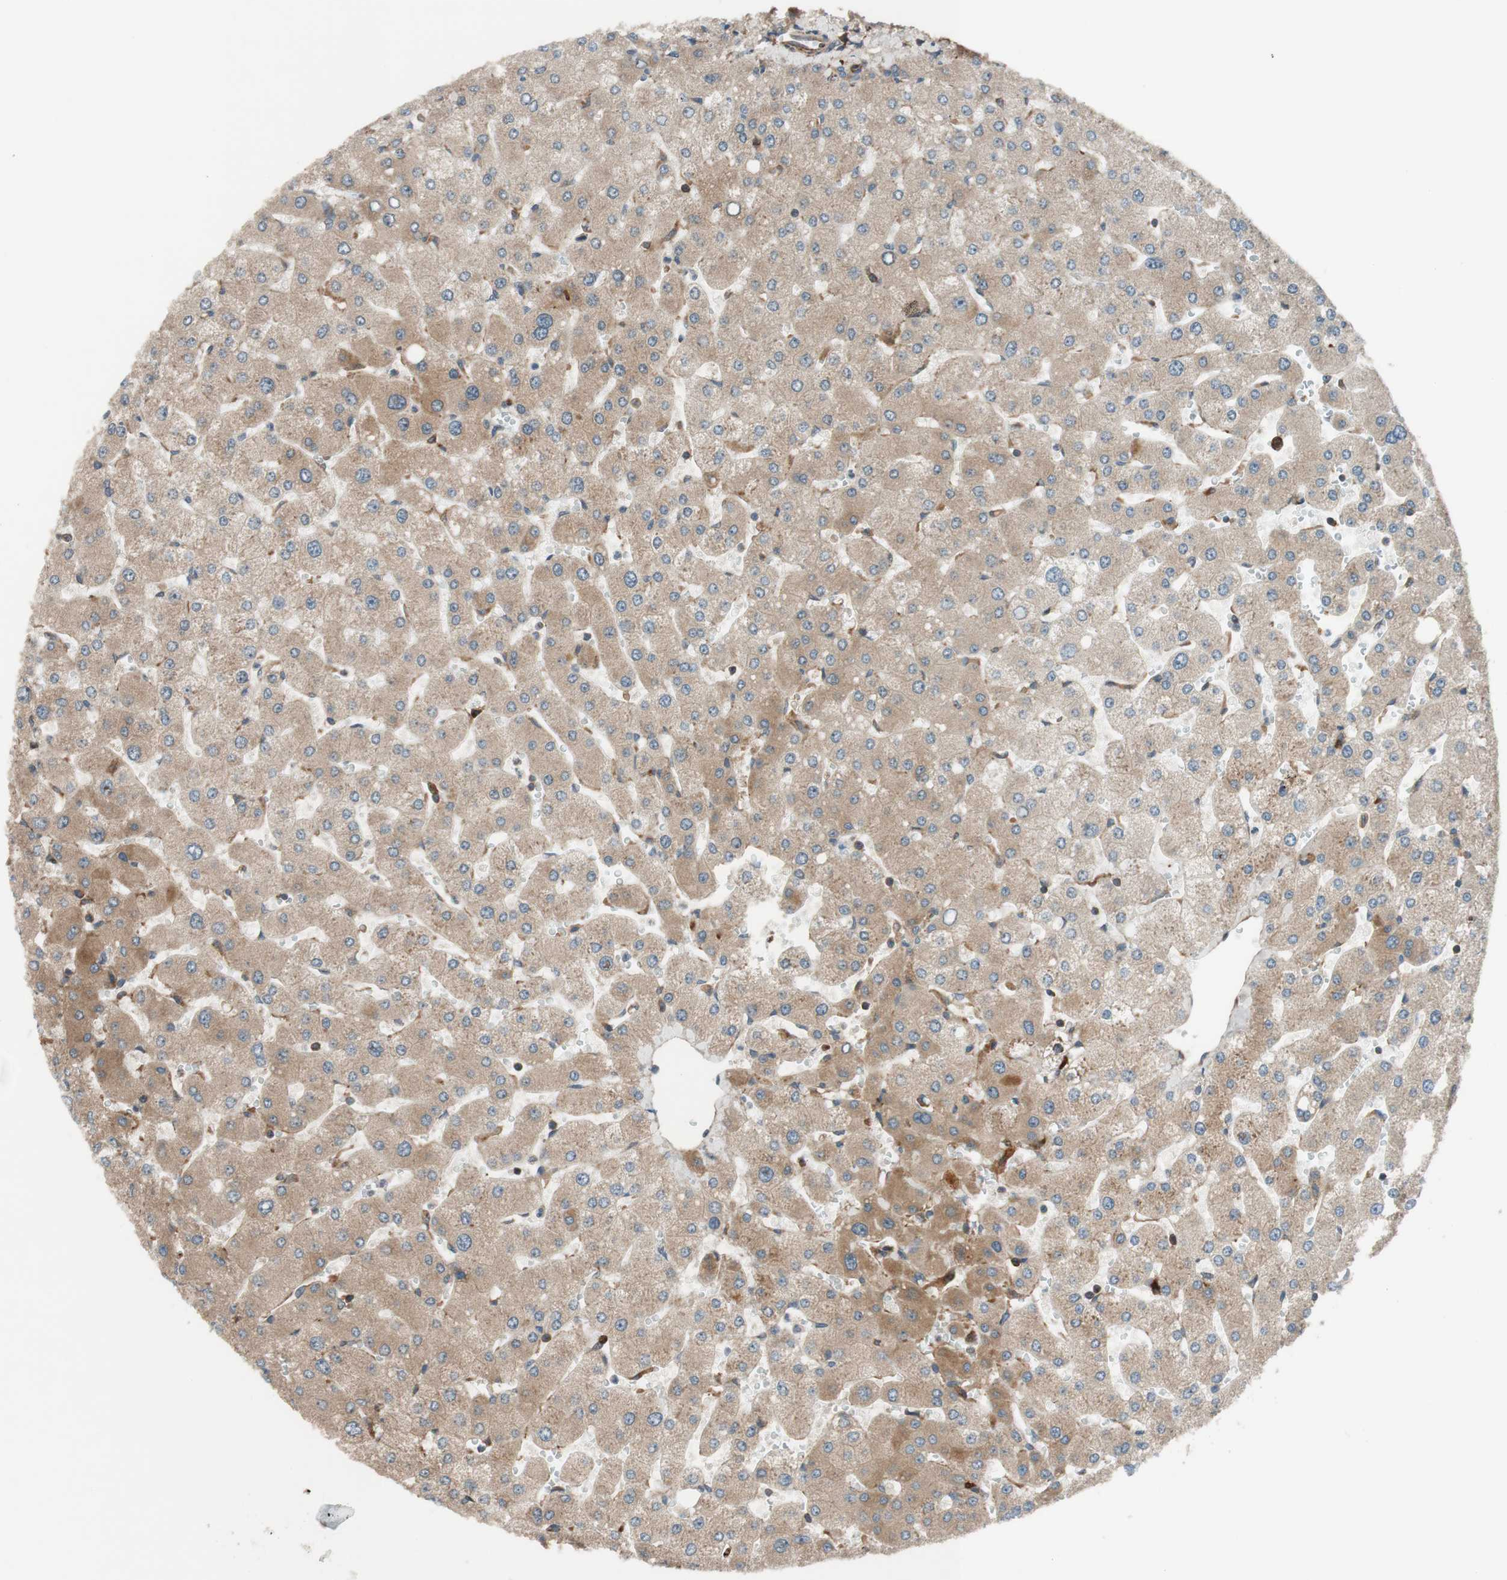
{"staining": {"intensity": "weak", "quantity": ">75%", "location": "cytoplasmic/membranous"}, "tissue": "liver", "cell_type": "Cholangiocytes", "image_type": "normal", "snomed": [{"axis": "morphology", "description": "Normal tissue, NOS"}, {"axis": "topography", "description": "Liver"}], "caption": "Brown immunohistochemical staining in normal liver exhibits weak cytoplasmic/membranous staining in approximately >75% of cholangiocytes.", "gene": "CCN4", "patient": {"sex": "male", "age": 55}}